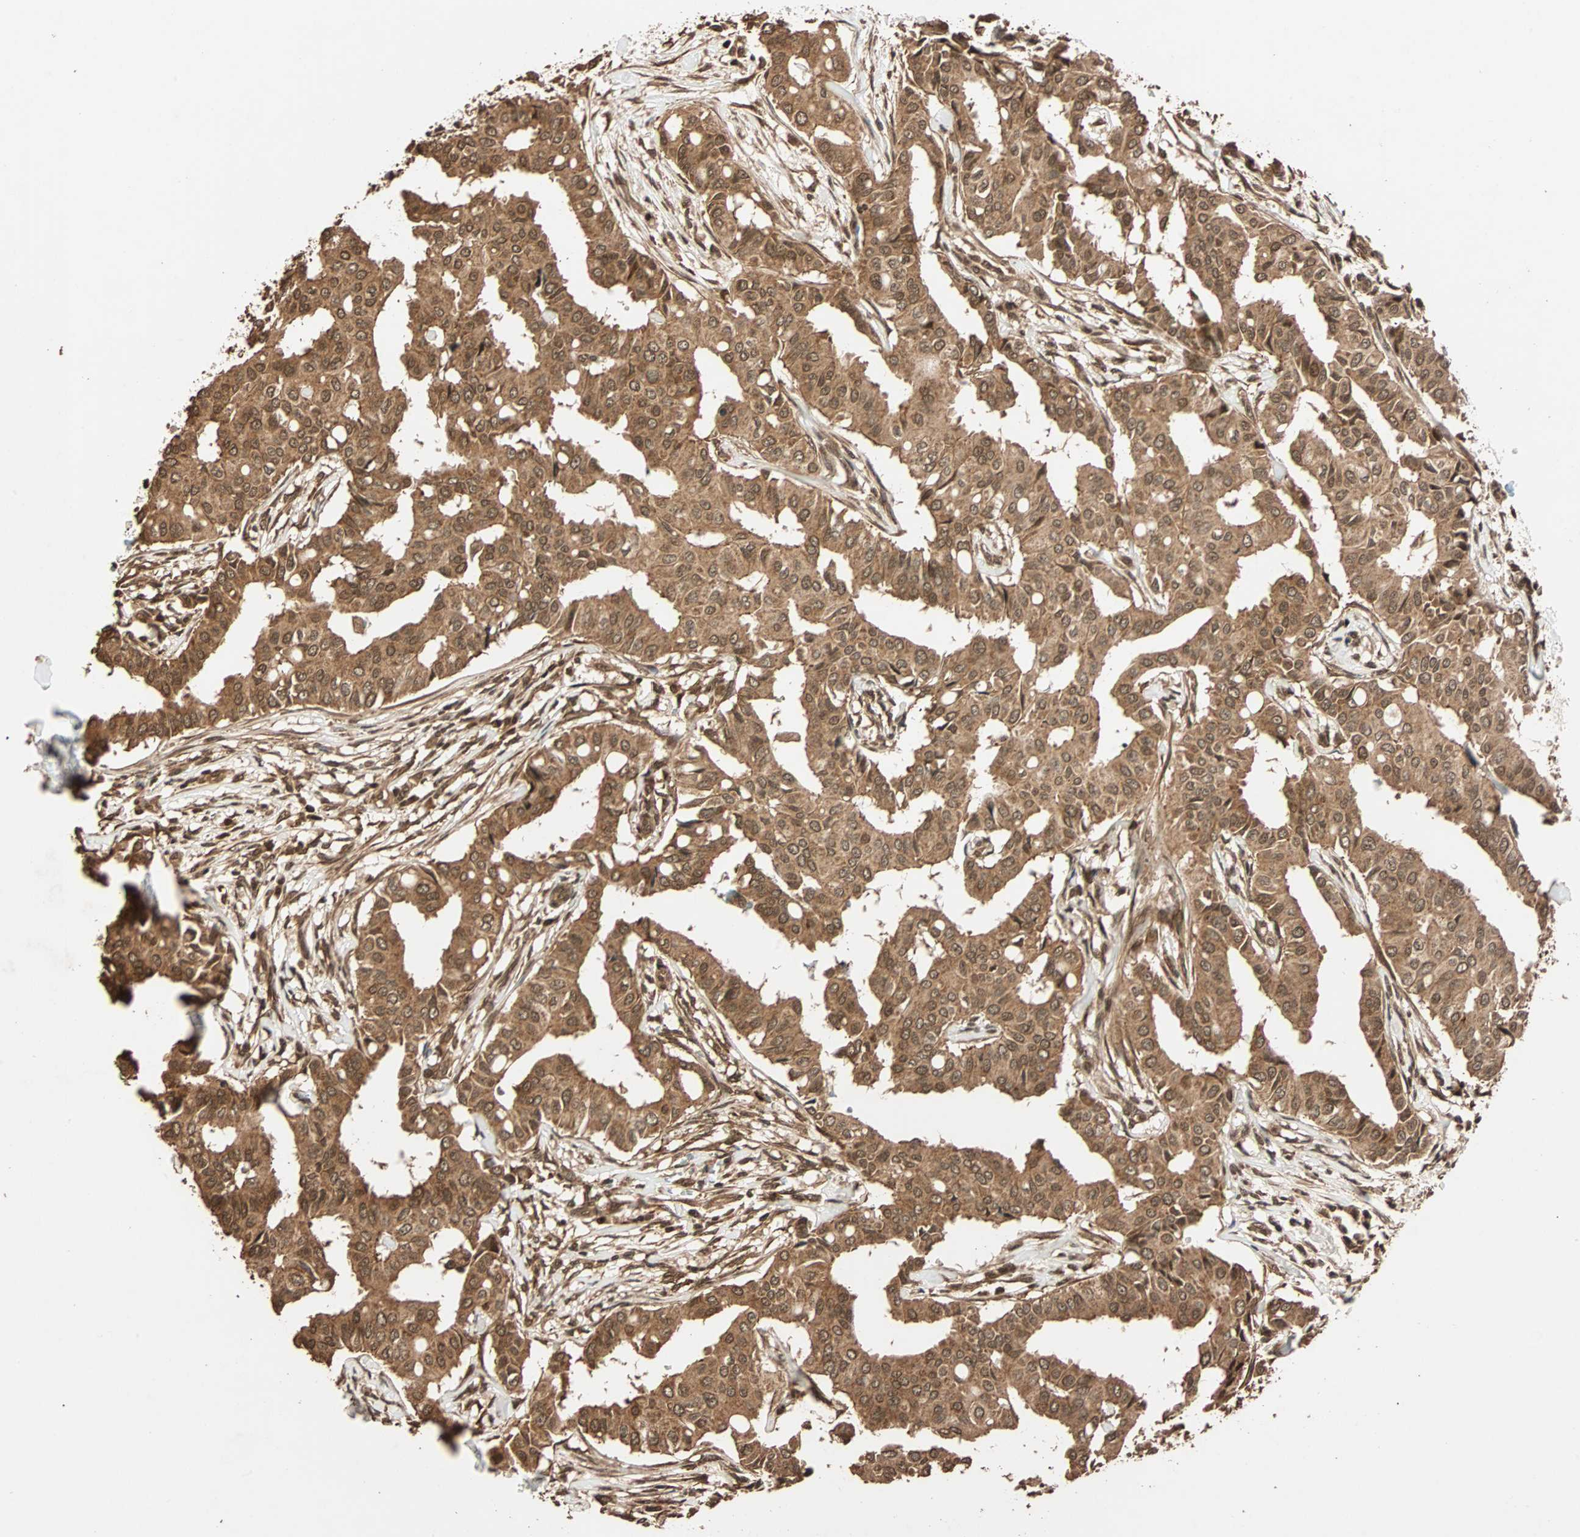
{"staining": {"intensity": "moderate", "quantity": ">75%", "location": "cytoplasmic/membranous"}, "tissue": "head and neck cancer", "cell_type": "Tumor cells", "image_type": "cancer", "snomed": [{"axis": "morphology", "description": "Adenocarcinoma, NOS"}, {"axis": "topography", "description": "Salivary gland"}, {"axis": "topography", "description": "Head-Neck"}], "caption": "Head and neck cancer (adenocarcinoma) stained with a brown dye demonstrates moderate cytoplasmic/membranous positive expression in about >75% of tumor cells.", "gene": "ALKBH5", "patient": {"sex": "female", "age": 59}}